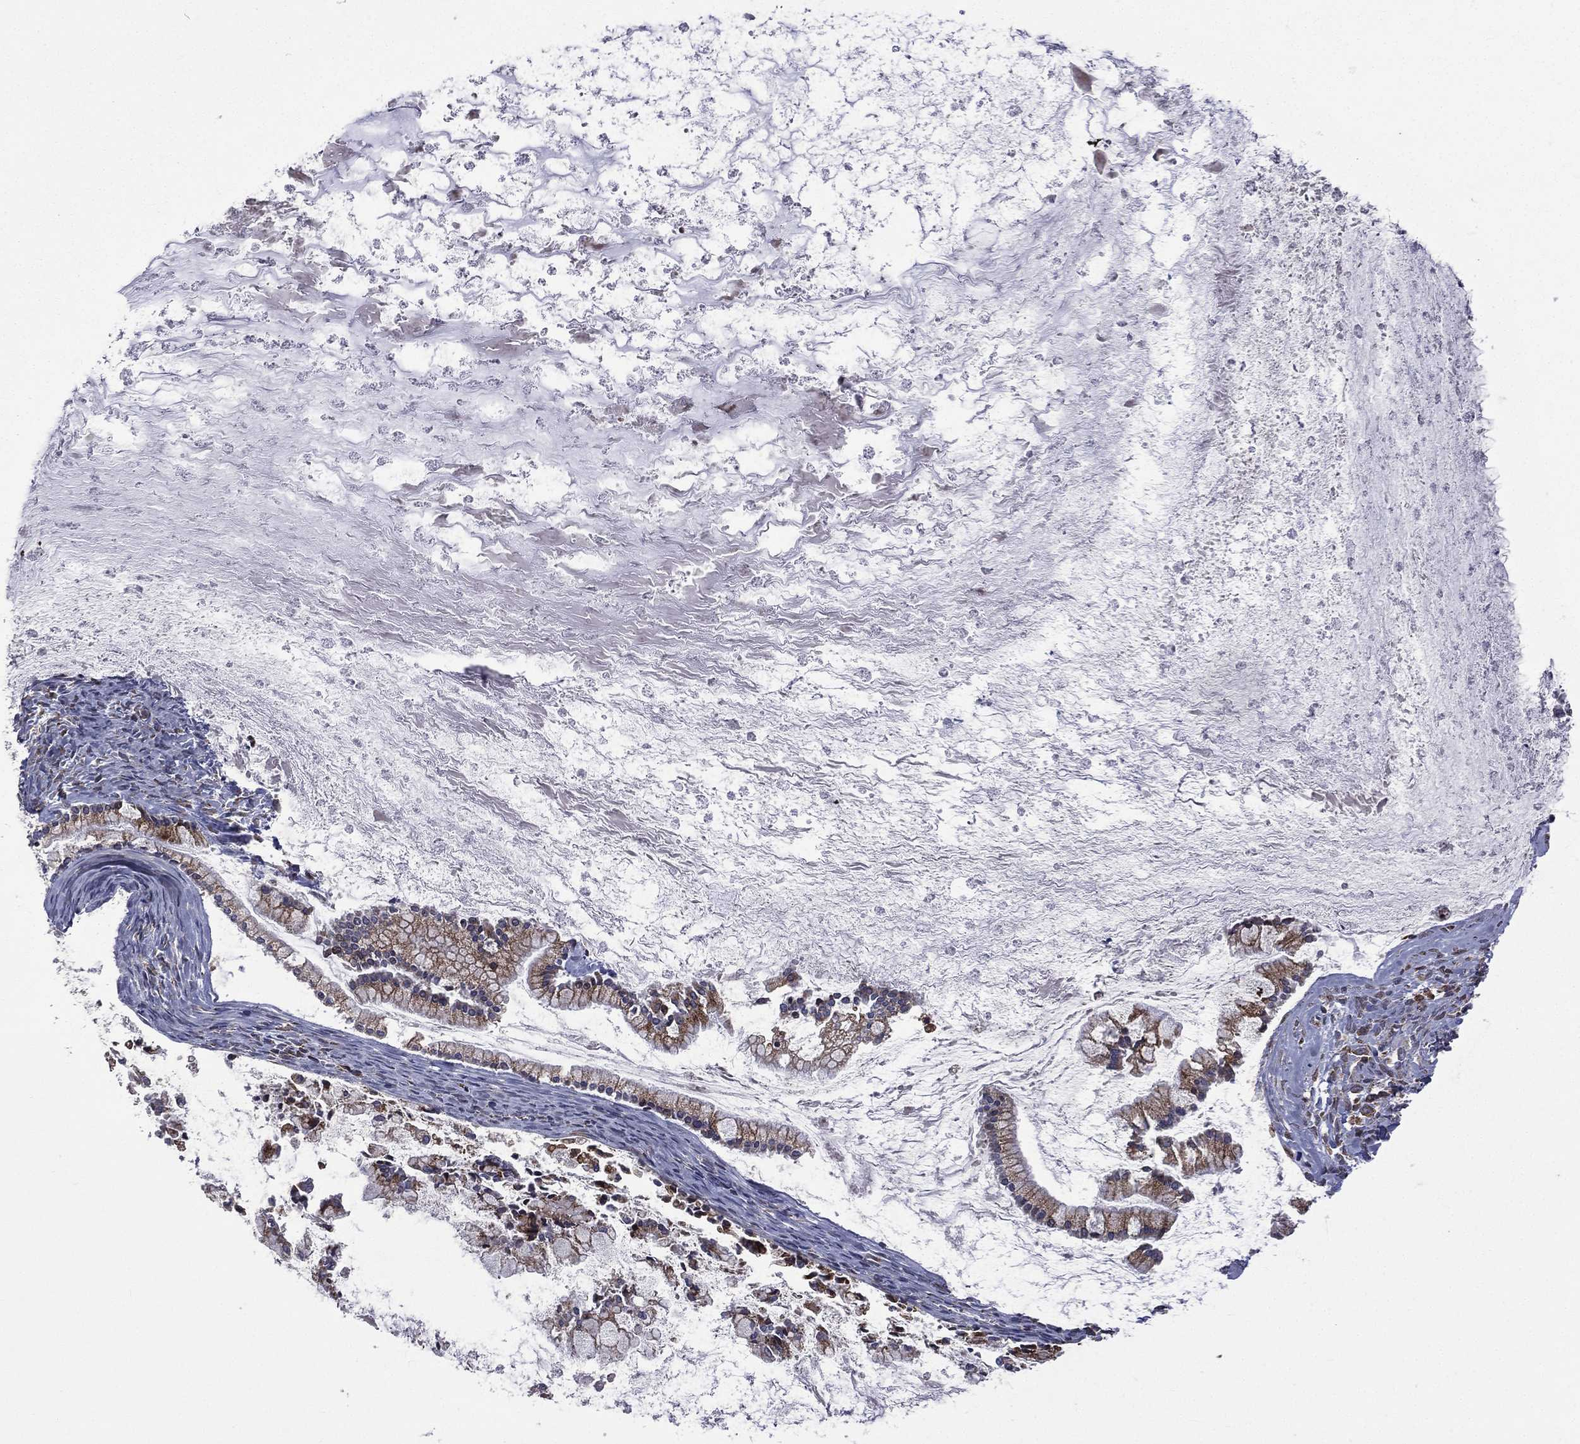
{"staining": {"intensity": "moderate", "quantity": ">75%", "location": "cytoplasmic/membranous"}, "tissue": "ovarian cancer", "cell_type": "Tumor cells", "image_type": "cancer", "snomed": [{"axis": "morphology", "description": "Cystadenocarcinoma, mucinous, NOS"}, {"axis": "topography", "description": "Ovary"}], "caption": "Immunohistochemical staining of human ovarian cancer shows medium levels of moderate cytoplasmic/membranous protein positivity in about >75% of tumor cells.", "gene": "C20orf96", "patient": {"sex": "female", "age": 67}}